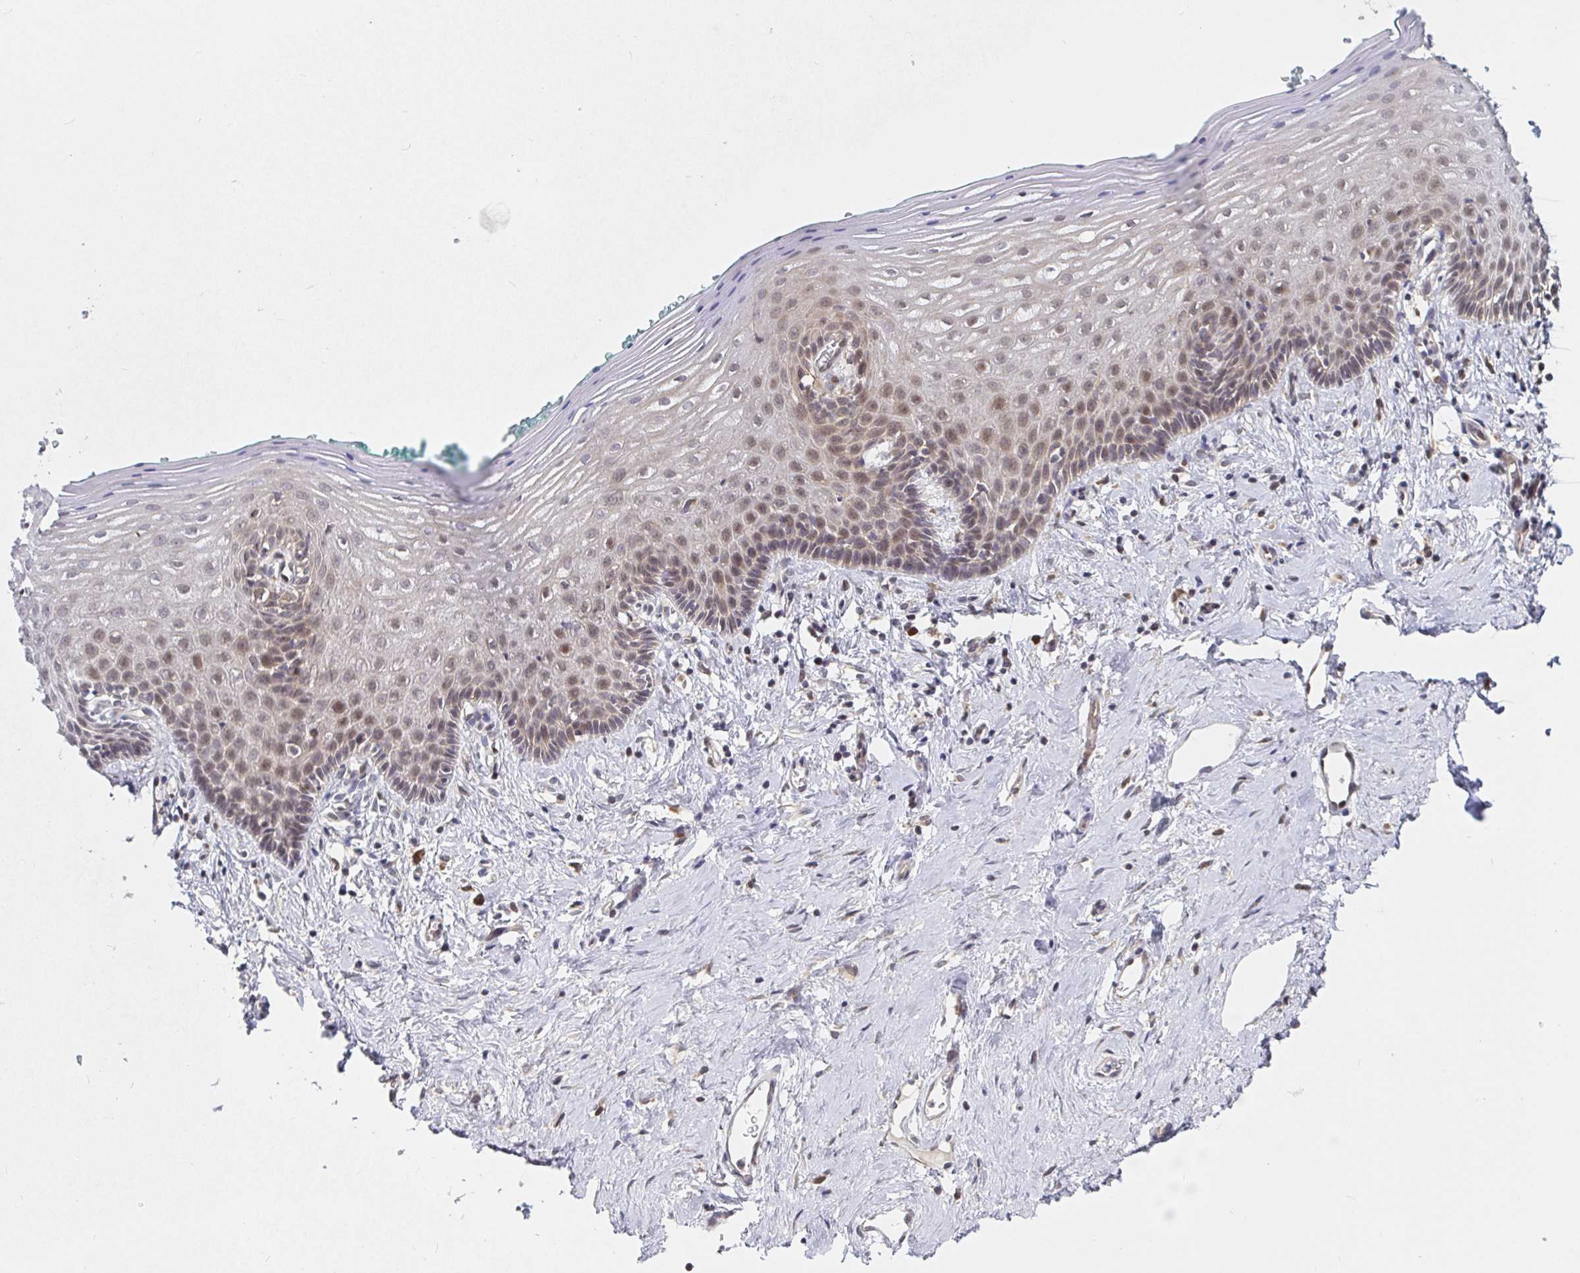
{"staining": {"intensity": "weak", "quantity": "25%-75%", "location": "cytoplasmic/membranous,nuclear"}, "tissue": "vagina", "cell_type": "Squamous epithelial cells", "image_type": "normal", "snomed": [{"axis": "morphology", "description": "Normal tissue, NOS"}, {"axis": "topography", "description": "Vagina"}], "caption": "The photomicrograph demonstrates a brown stain indicating the presence of a protein in the cytoplasmic/membranous,nuclear of squamous epithelial cells in vagina.", "gene": "ALG1L2", "patient": {"sex": "female", "age": 42}}